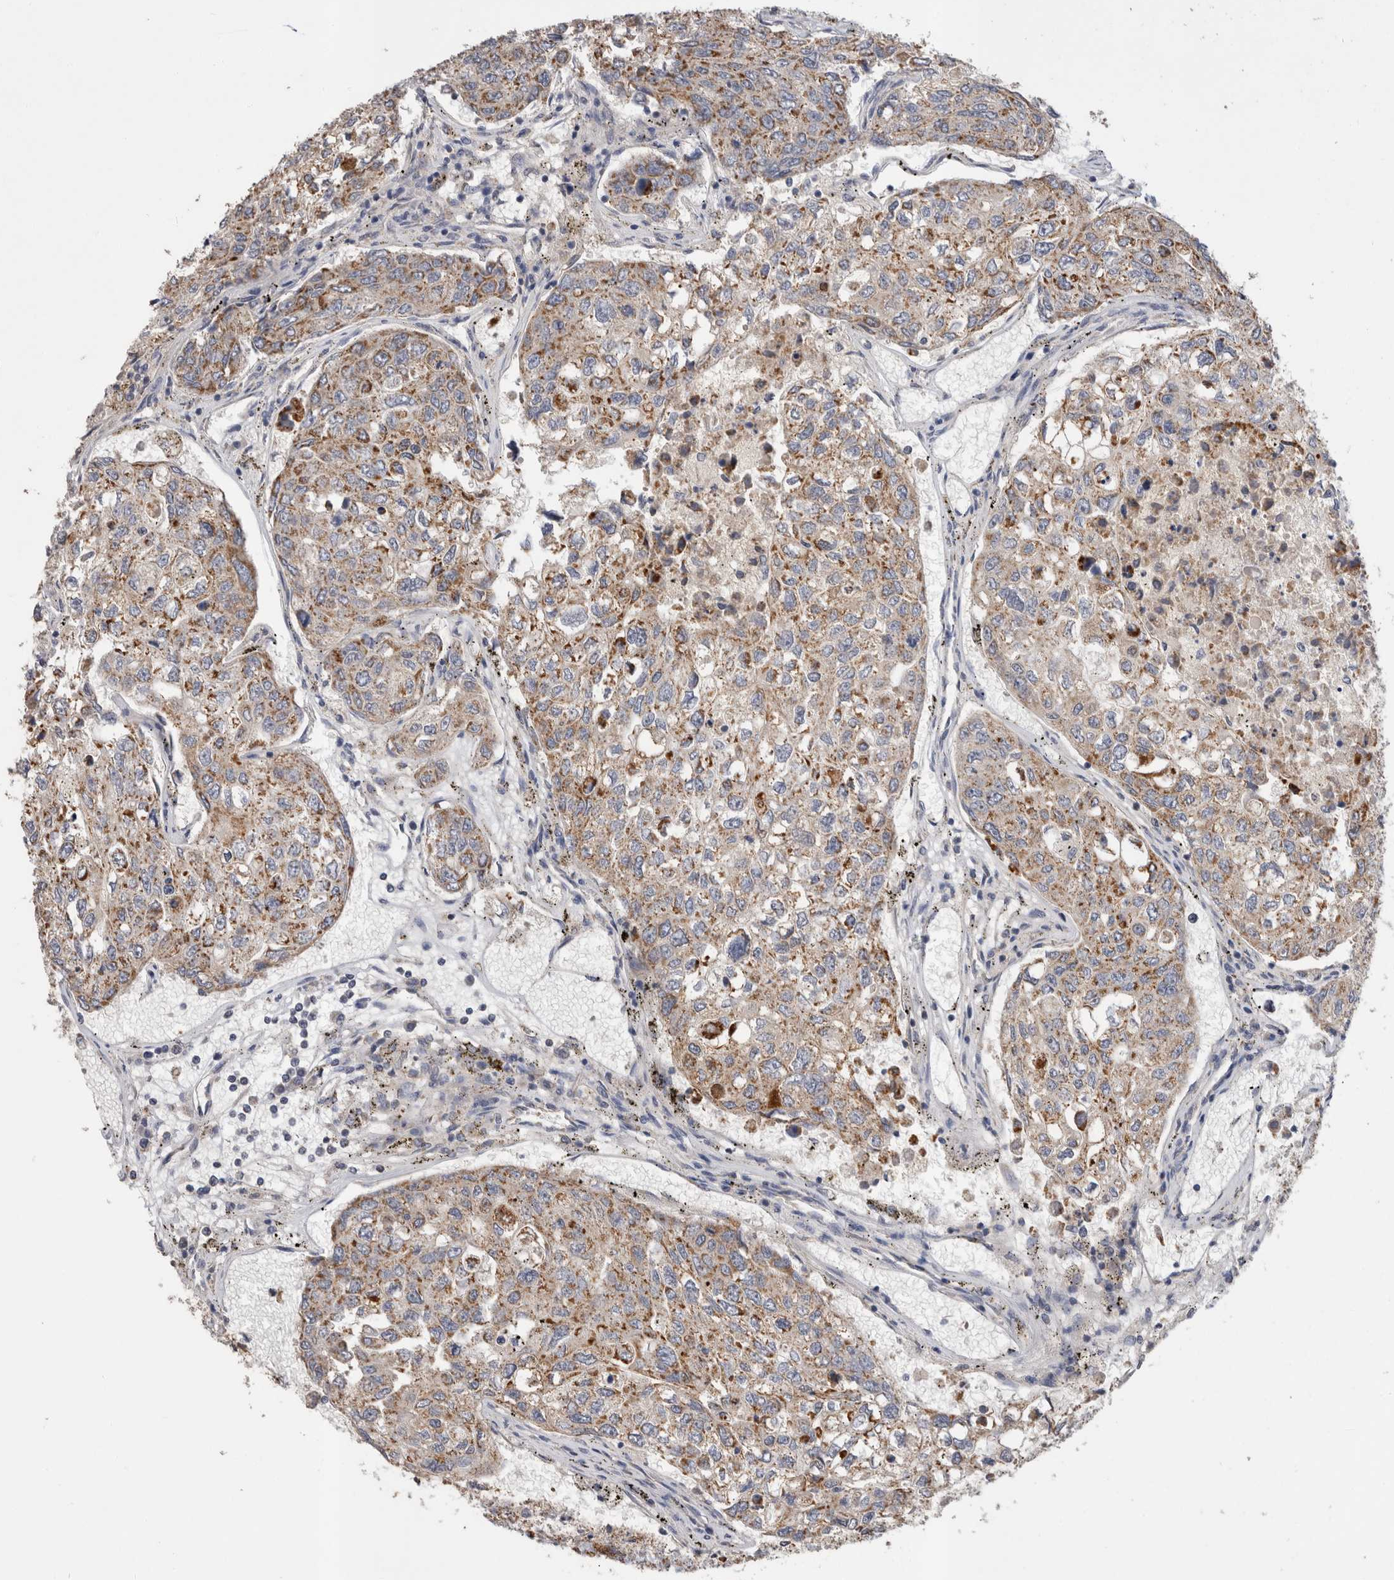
{"staining": {"intensity": "moderate", "quantity": ">75%", "location": "cytoplasmic/membranous"}, "tissue": "urothelial cancer", "cell_type": "Tumor cells", "image_type": "cancer", "snomed": [{"axis": "morphology", "description": "Urothelial carcinoma, High grade"}, {"axis": "topography", "description": "Lymph node"}, {"axis": "topography", "description": "Urinary bladder"}], "caption": "Tumor cells show moderate cytoplasmic/membranous staining in about >75% of cells in high-grade urothelial carcinoma.", "gene": "IARS2", "patient": {"sex": "male", "age": 51}}